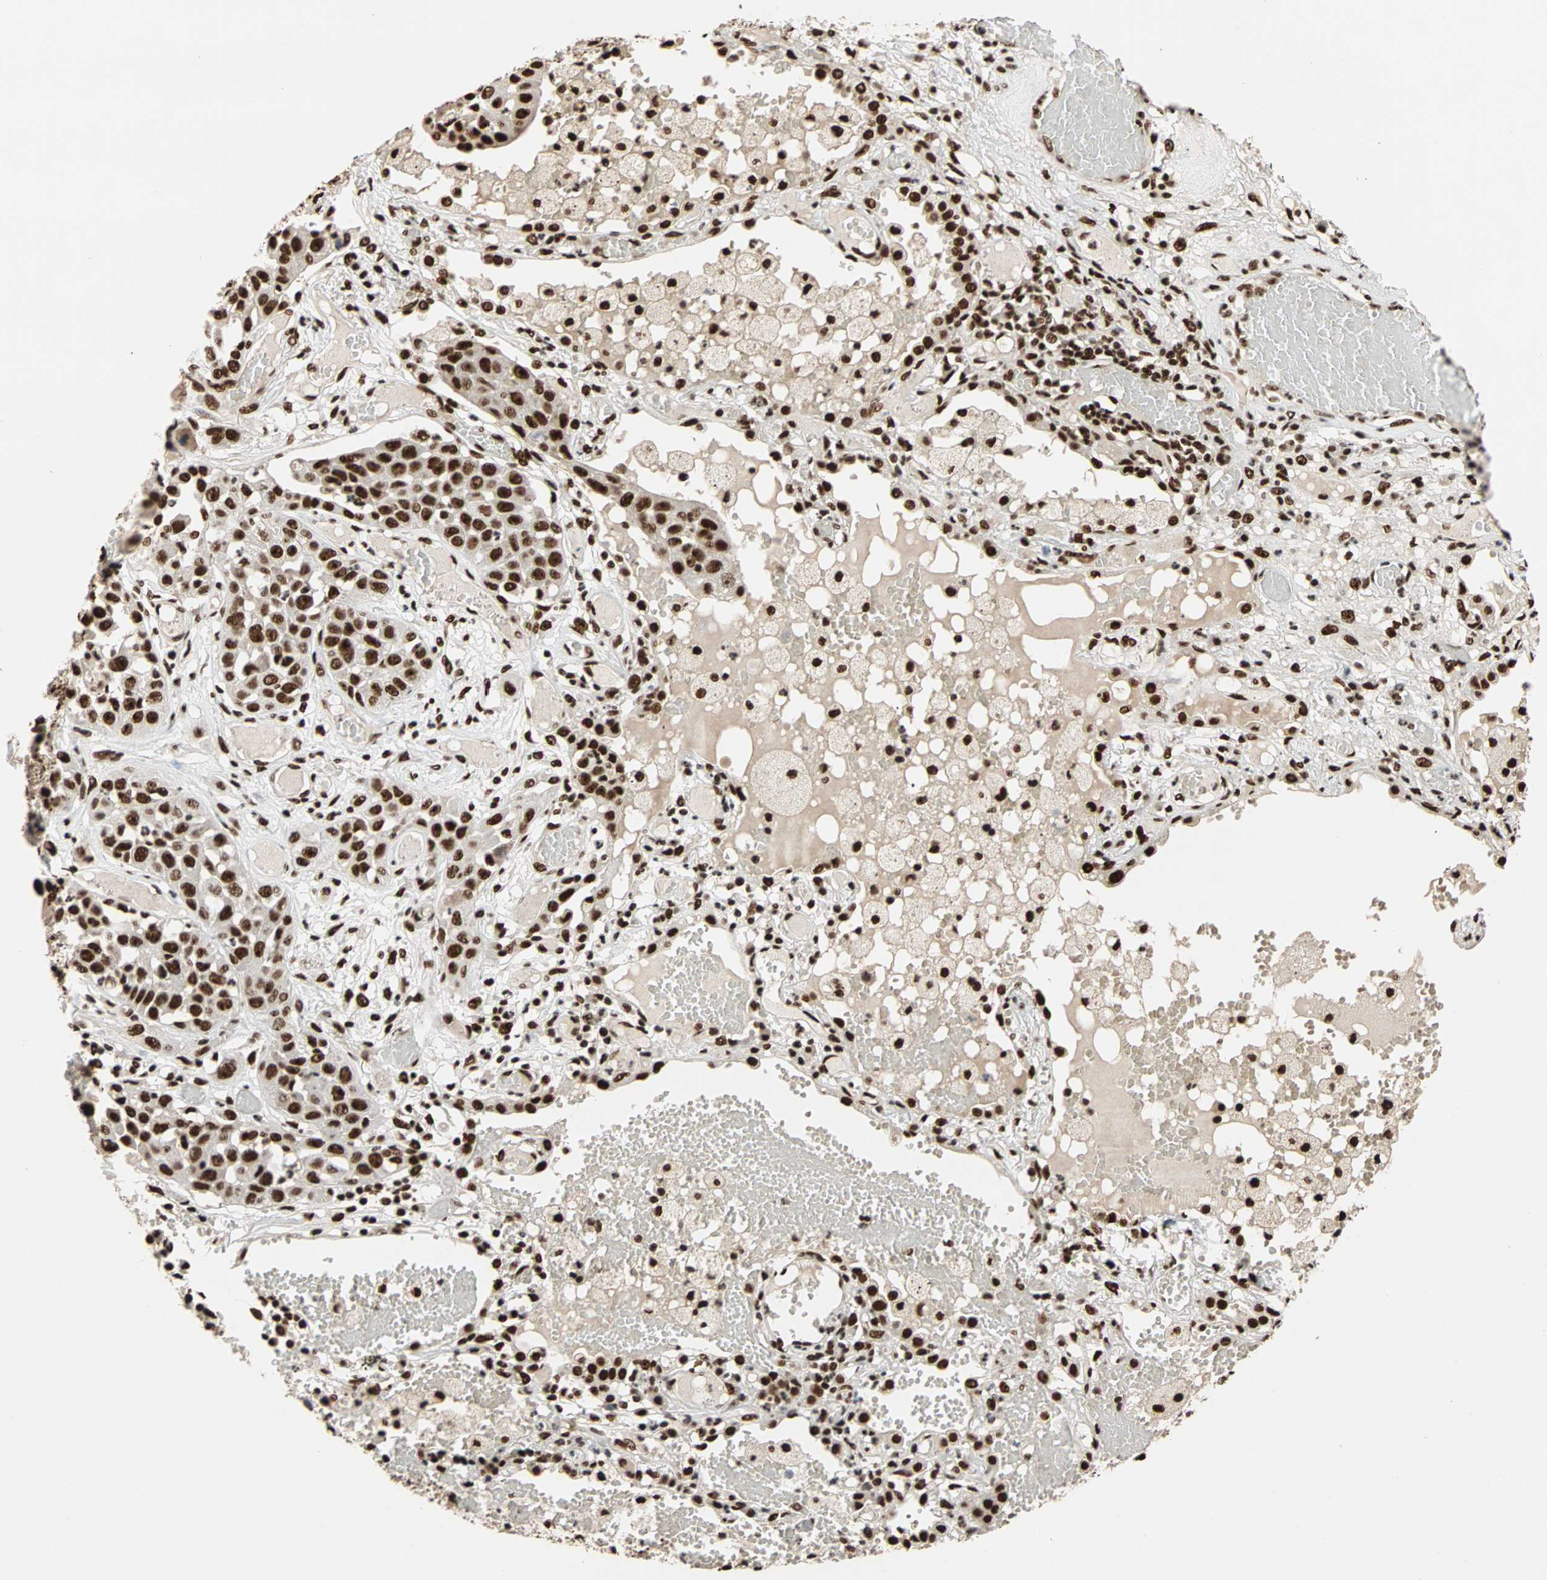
{"staining": {"intensity": "strong", "quantity": ">75%", "location": "nuclear"}, "tissue": "lung cancer", "cell_type": "Tumor cells", "image_type": "cancer", "snomed": [{"axis": "morphology", "description": "Squamous cell carcinoma, NOS"}, {"axis": "topography", "description": "Lung"}], "caption": "A photomicrograph showing strong nuclear positivity in about >75% of tumor cells in squamous cell carcinoma (lung), as visualized by brown immunohistochemical staining.", "gene": "ILF2", "patient": {"sex": "male", "age": 71}}